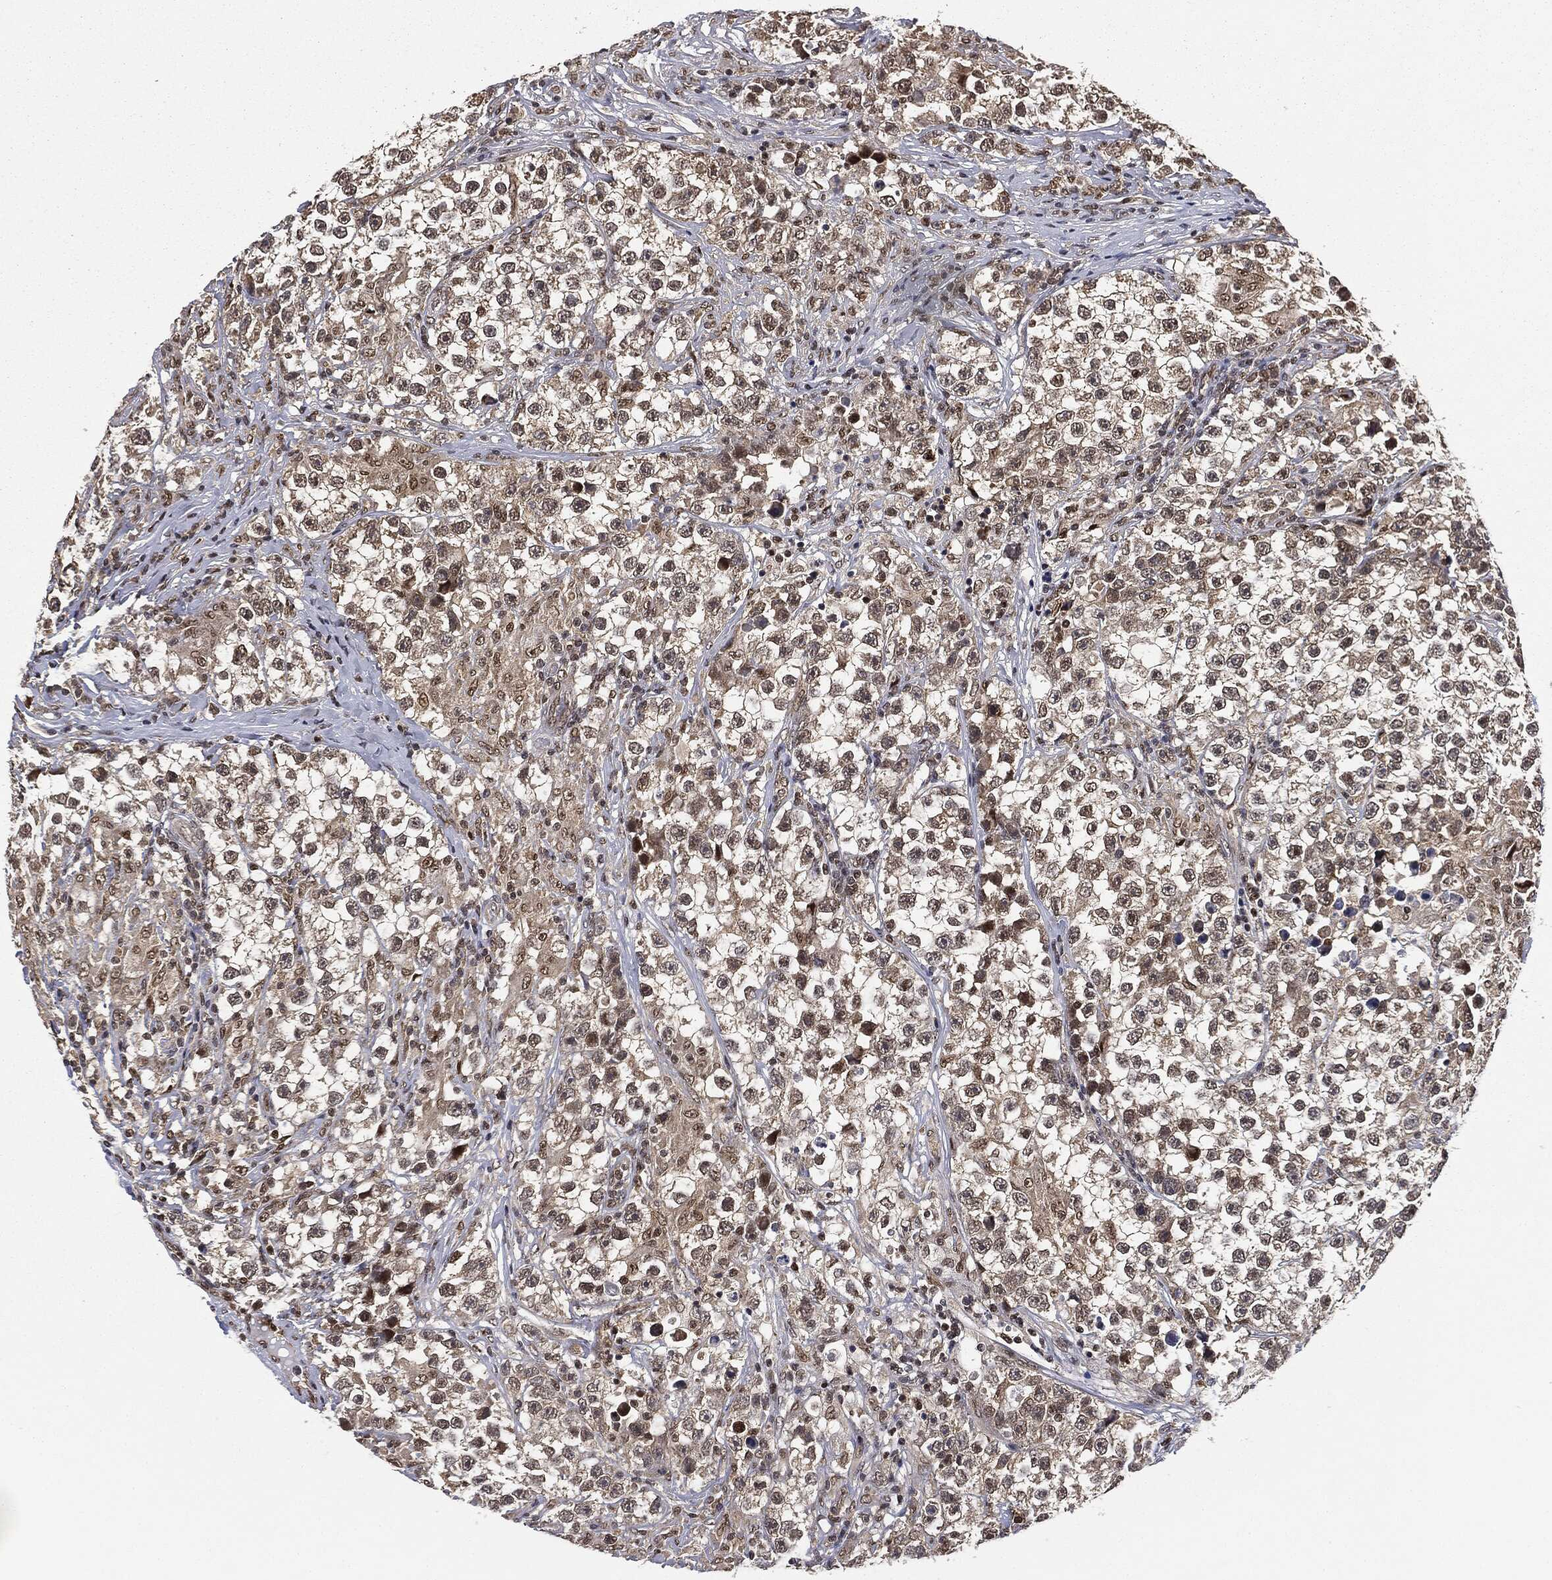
{"staining": {"intensity": "weak", "quantity": "25%-75%", "location": "cytoplasmic/membranous,nuclear"}, "tissue": "testis cancer", "cell_type": "Tumor cells", "image_type": "cancer", "snomed": [{"axis": "morphology", "description": "Seminoma, NOS"}, {"axis": "topography", "description": "Testis"}], "caption": "There is low levels of weak cytoplasmic/membranous and nuclear staining in tumor cells of testis seminoma, as demonstrated by immunohistochemical staining (brown color).", "gene": "TBC1D22A", "patient": {"sex": "male", "age": 46}}